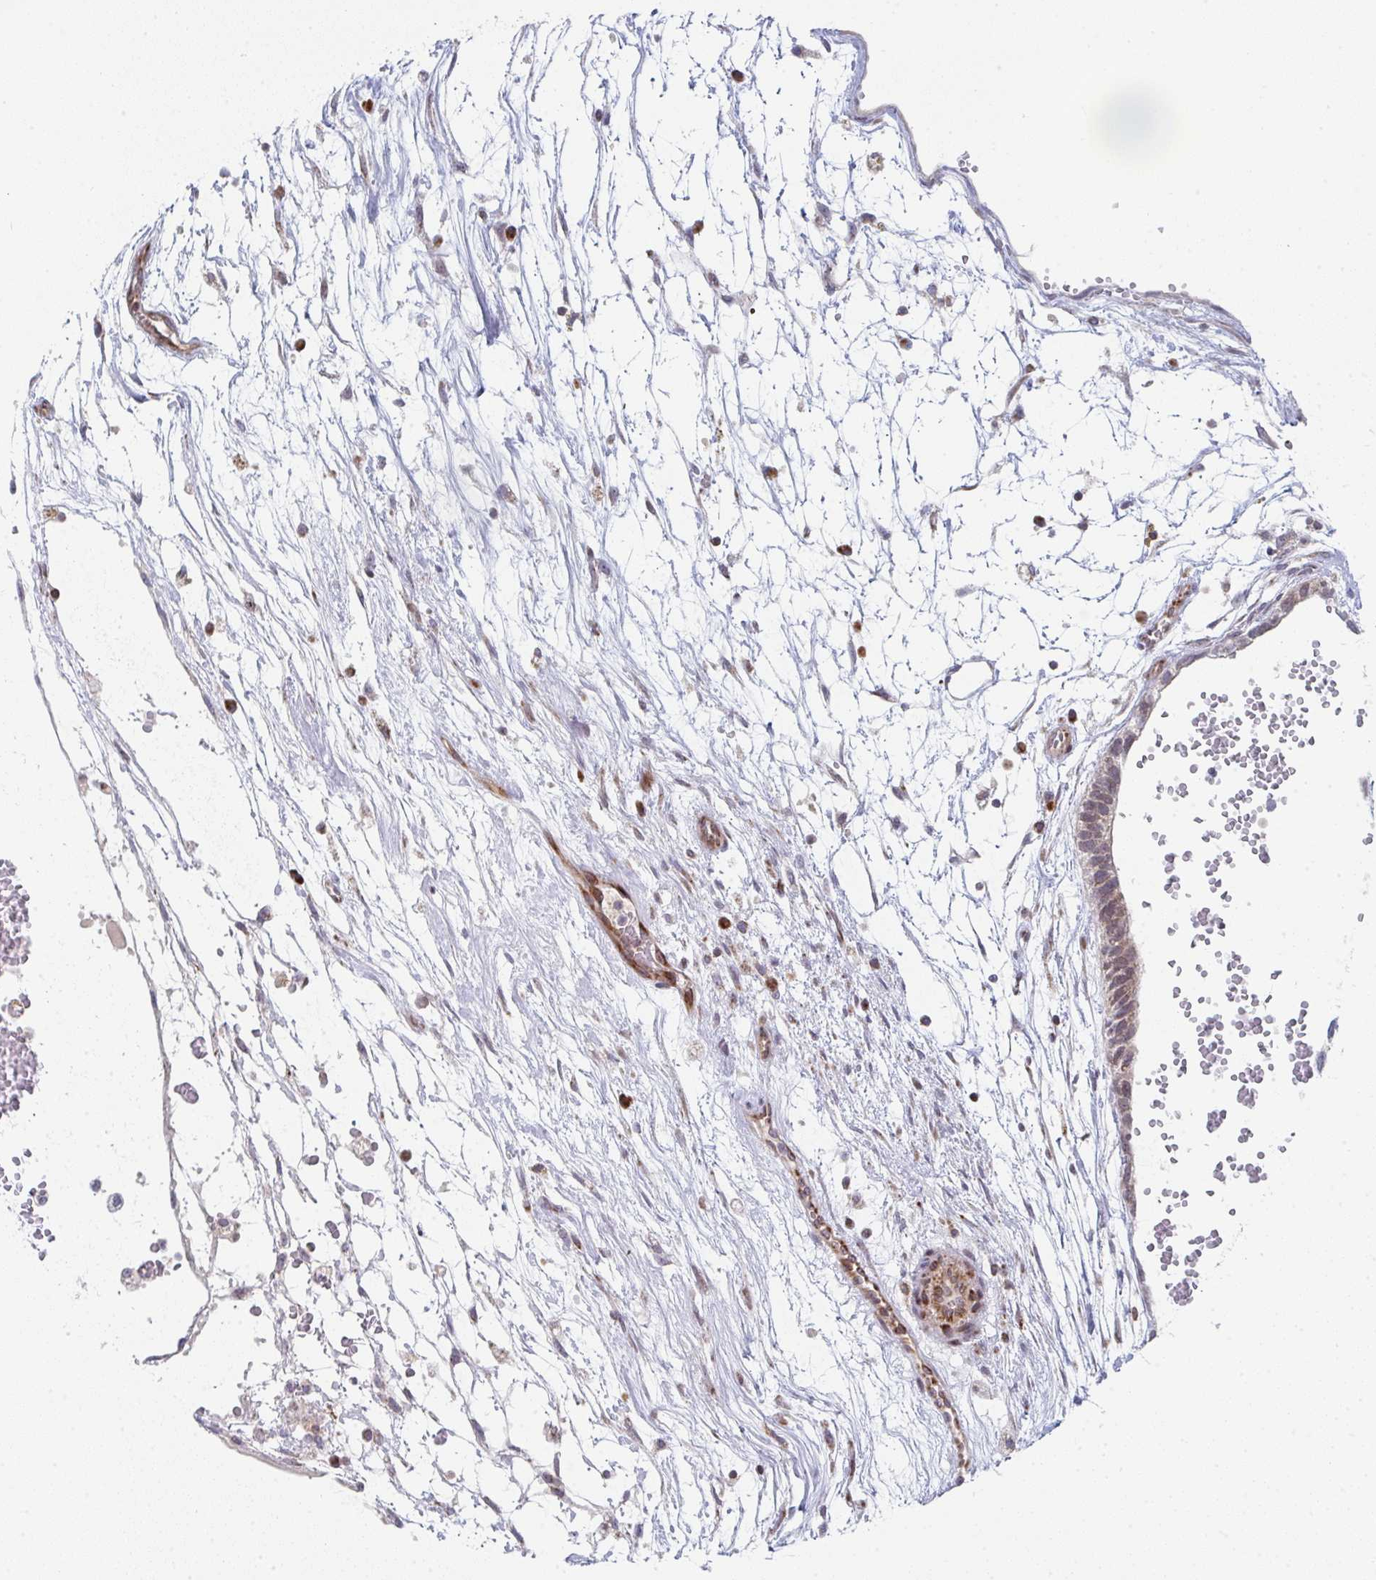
{"staining": {"intensity": "weak", "quantity": "25%-75%", "location": "cytoplasmic/membranous,nuclear"}, "tissue": "testis cancer", "cell_type": "Tumor cells", "image_type": "cancer", "snomed": [{"axis": "morphology", "description": "Carcinoma, Embryonal, NOS"}, {"axis": "topography", "description": "Testis"}], "caption": "A low amount of weak cytoplasmic/membranous and nuclear staining is seen in approximately 25%-75% of tumor cells in testis cancer tissue.", "gene": "PRKCH", "patient": {"sex": "male", "age": 32}}